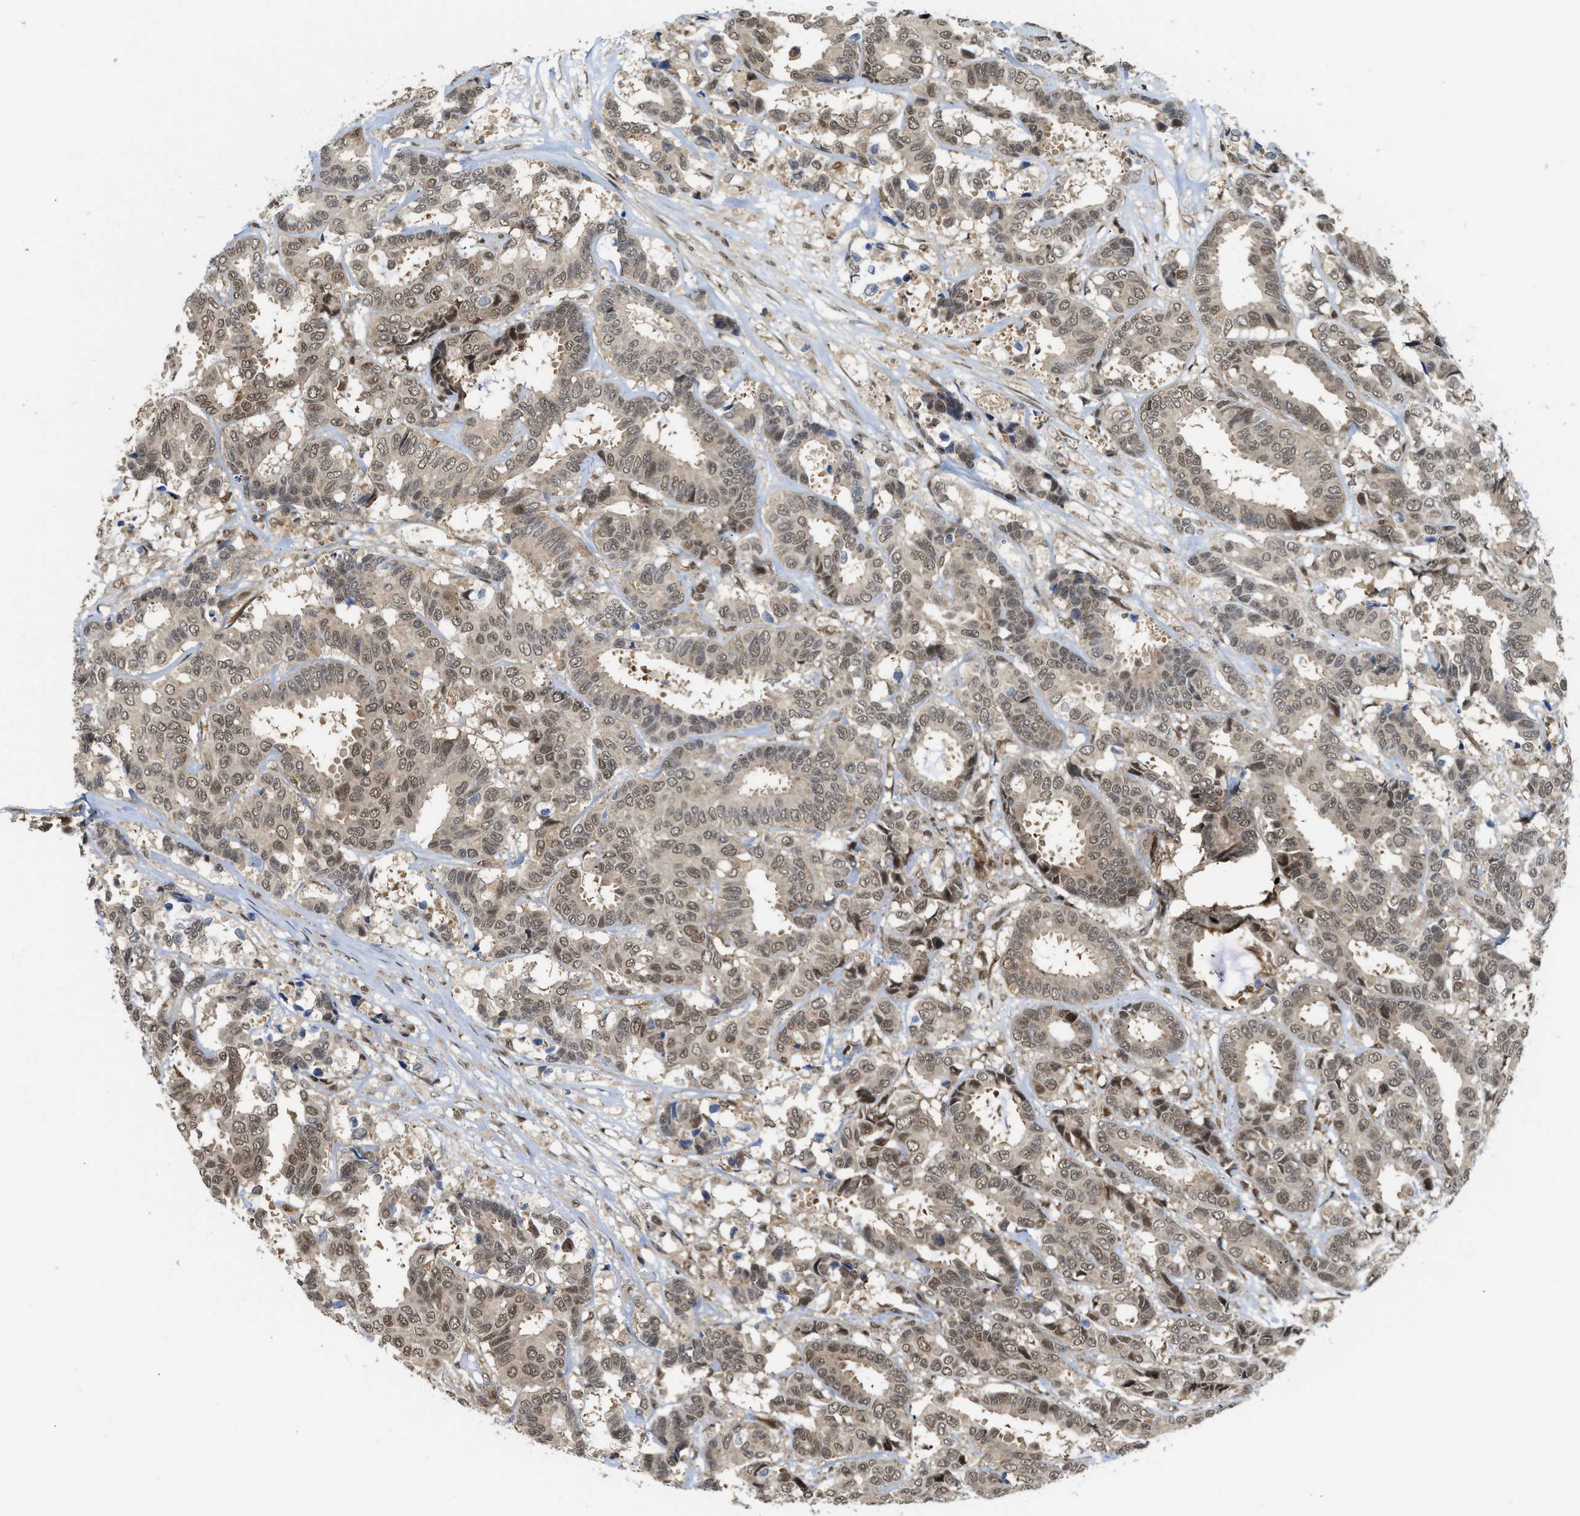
{"staining": {"intensity": "weak", "quantity": ">75%", "location": "cytoplasmic/membranous,nuclear"}, "tissue": "breast cancer", "cell_type": "Tumor cells", "image_type": "cancer", "snomed": [{"axis": "morphology", "description": "Duct carcinoma"}, {"axis": "topography", "description": "Breast"}], "caption": "Tumor cells demonstrate low levels of weak cytoplasmic/membranous and nuclear positivity in about >75% of cells in human breast infiltrating ductal carcinoma.", "gene": "TACC1", "patient": {"sex": "female", "age": 87}}